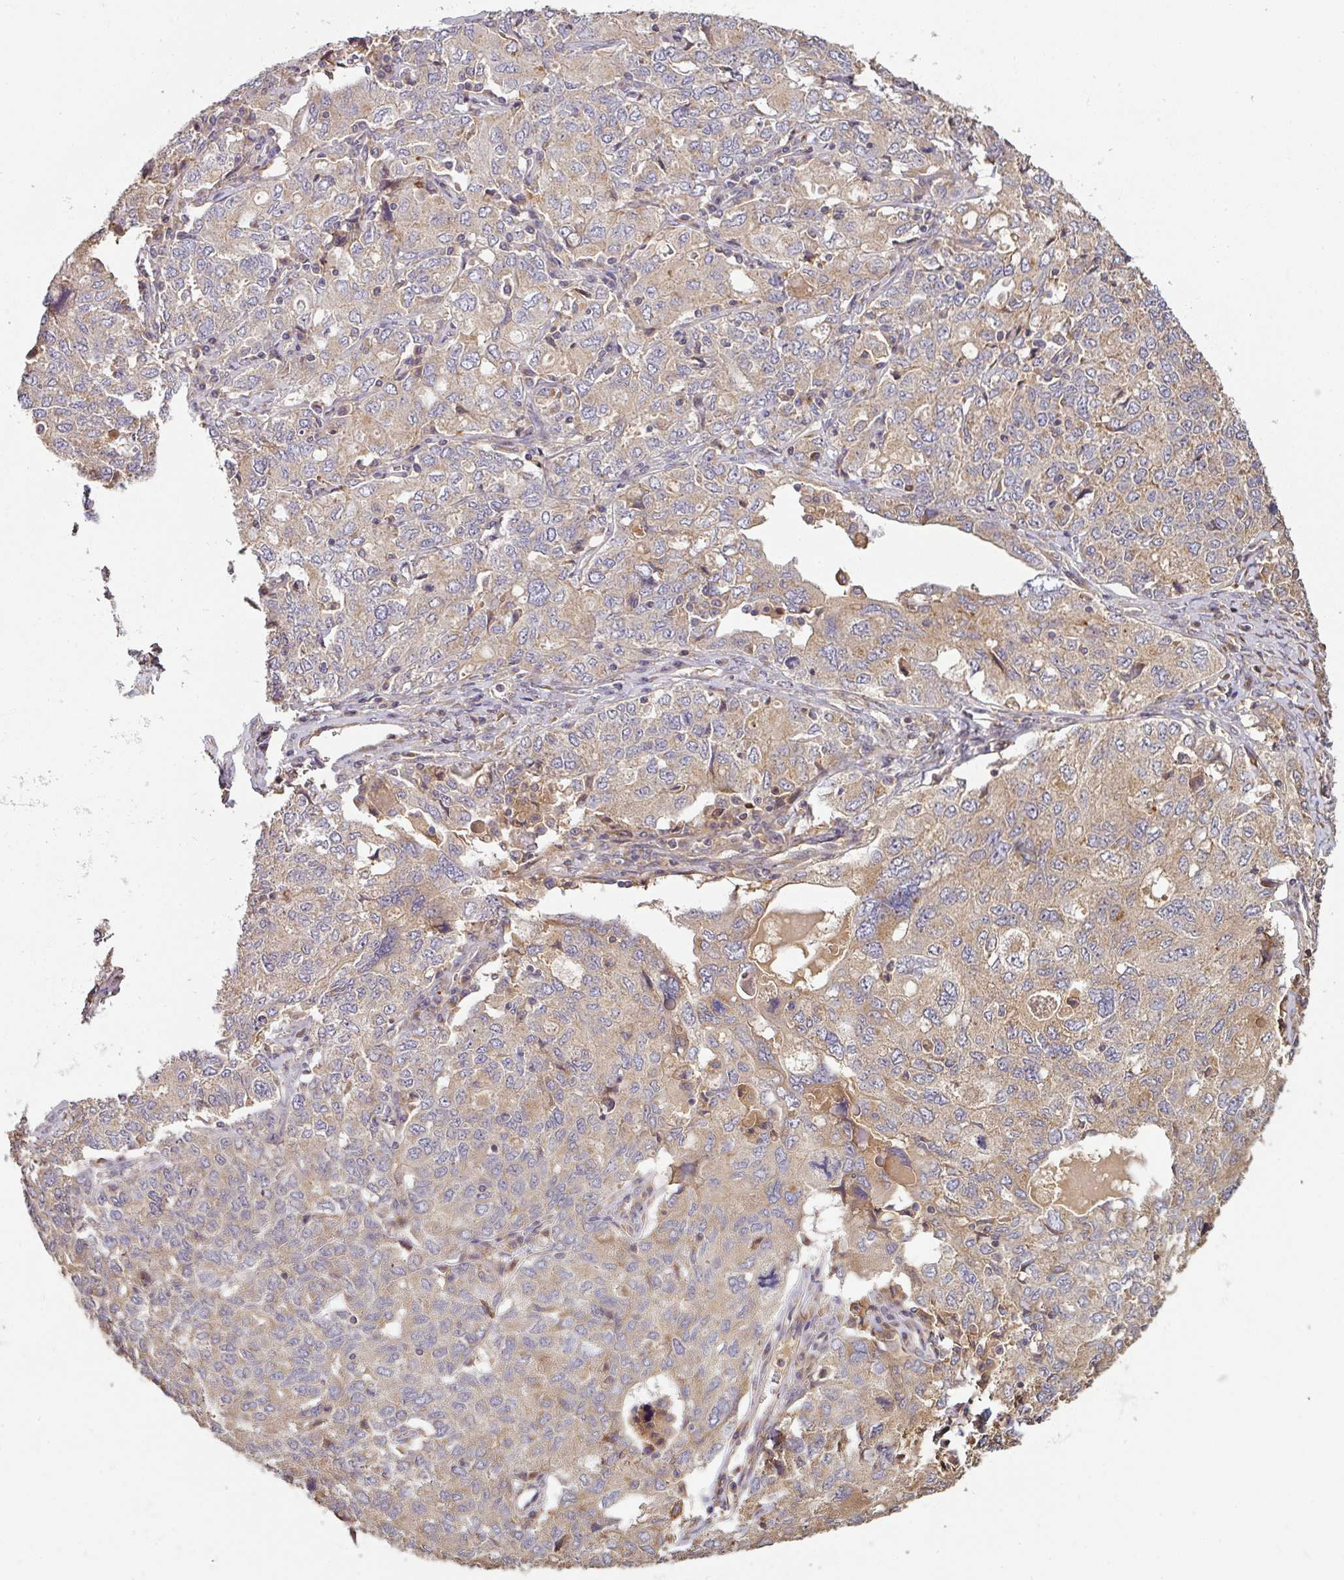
{"staining": {"intensity": "weak", "quantity": "<25%", "location": "cytoplasmic/membranous"}, "tissue": "ovarian cancer", "cell_type": "Tumor cells", "image_type": "cancer", "snomed": [{"axis": "morphology", "description": "Carcinoma, endometroid"}, {"axis": "topography", "description": "Ovary"}], "caption": "An immunohistochemistry (IHC) micrograph of ovarian endometroid carcinoma is shown. There is no staining in tumor cells of ovarian endometroid carcinoma.", "gene": "SIK1", "patient": {"sex": "female", "age": 62}}